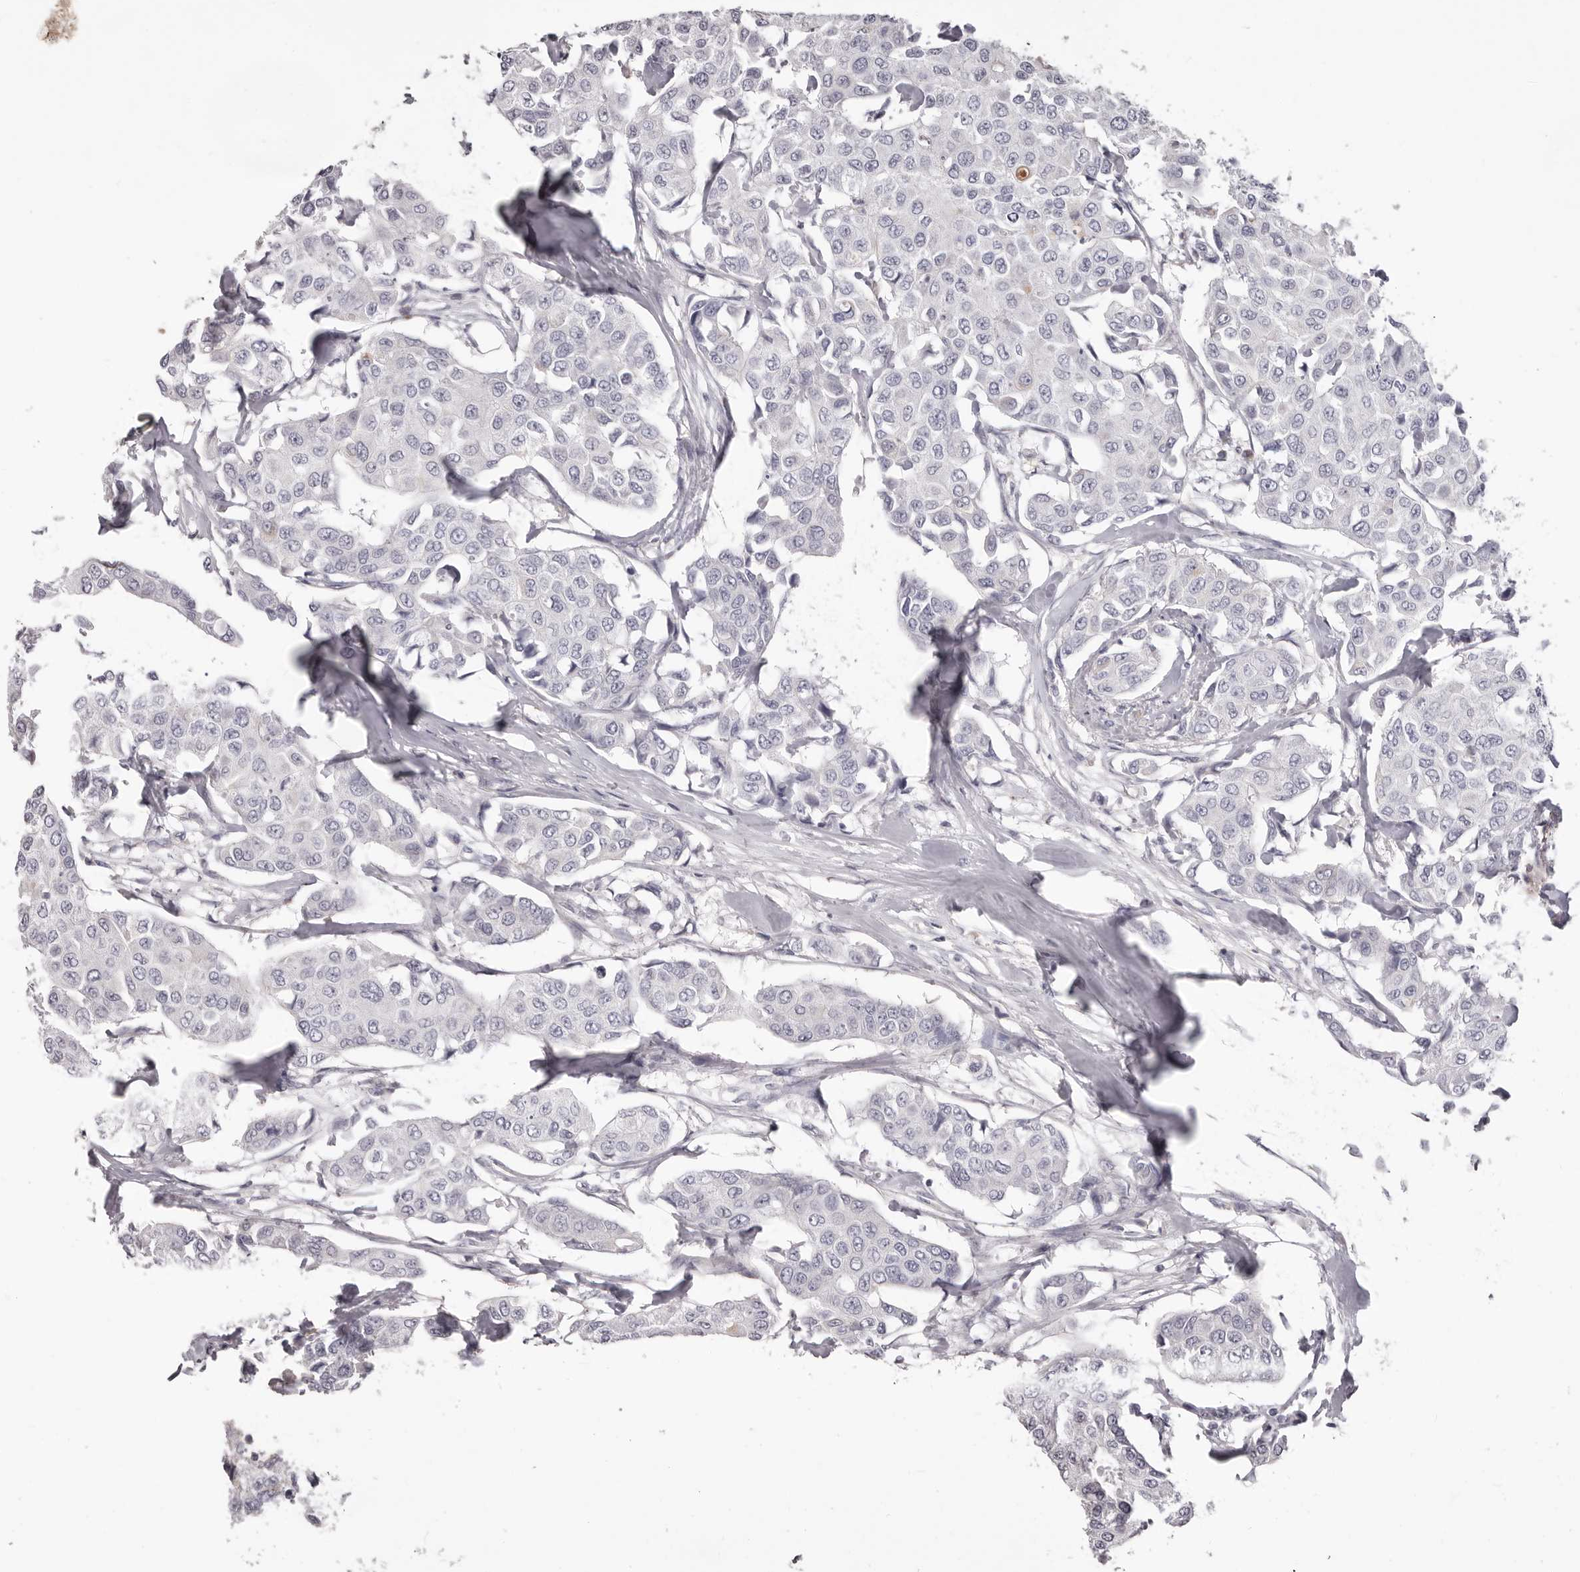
{"staining": {"intensity": "negative", "quantity": "none", "location": "none"}, "tissue": "breast cancer", "cell_type": "Tumor cells", "image_type": "cancer", "snomed": [{"axis": "morphology", "description": "Duct carcinoma"}, {"axis": "topography", "description": "Breast"}], "caption": "Immunohistochemistry (IHC) micrograph of neoplastic tissue: breast cancer stained with DAB (3,3'-diaminobenzidine) demonstrates no significant protein expression in tumor cells.", "gene": "PRMT2", "patient": {"sex": "female", "age": 80}}